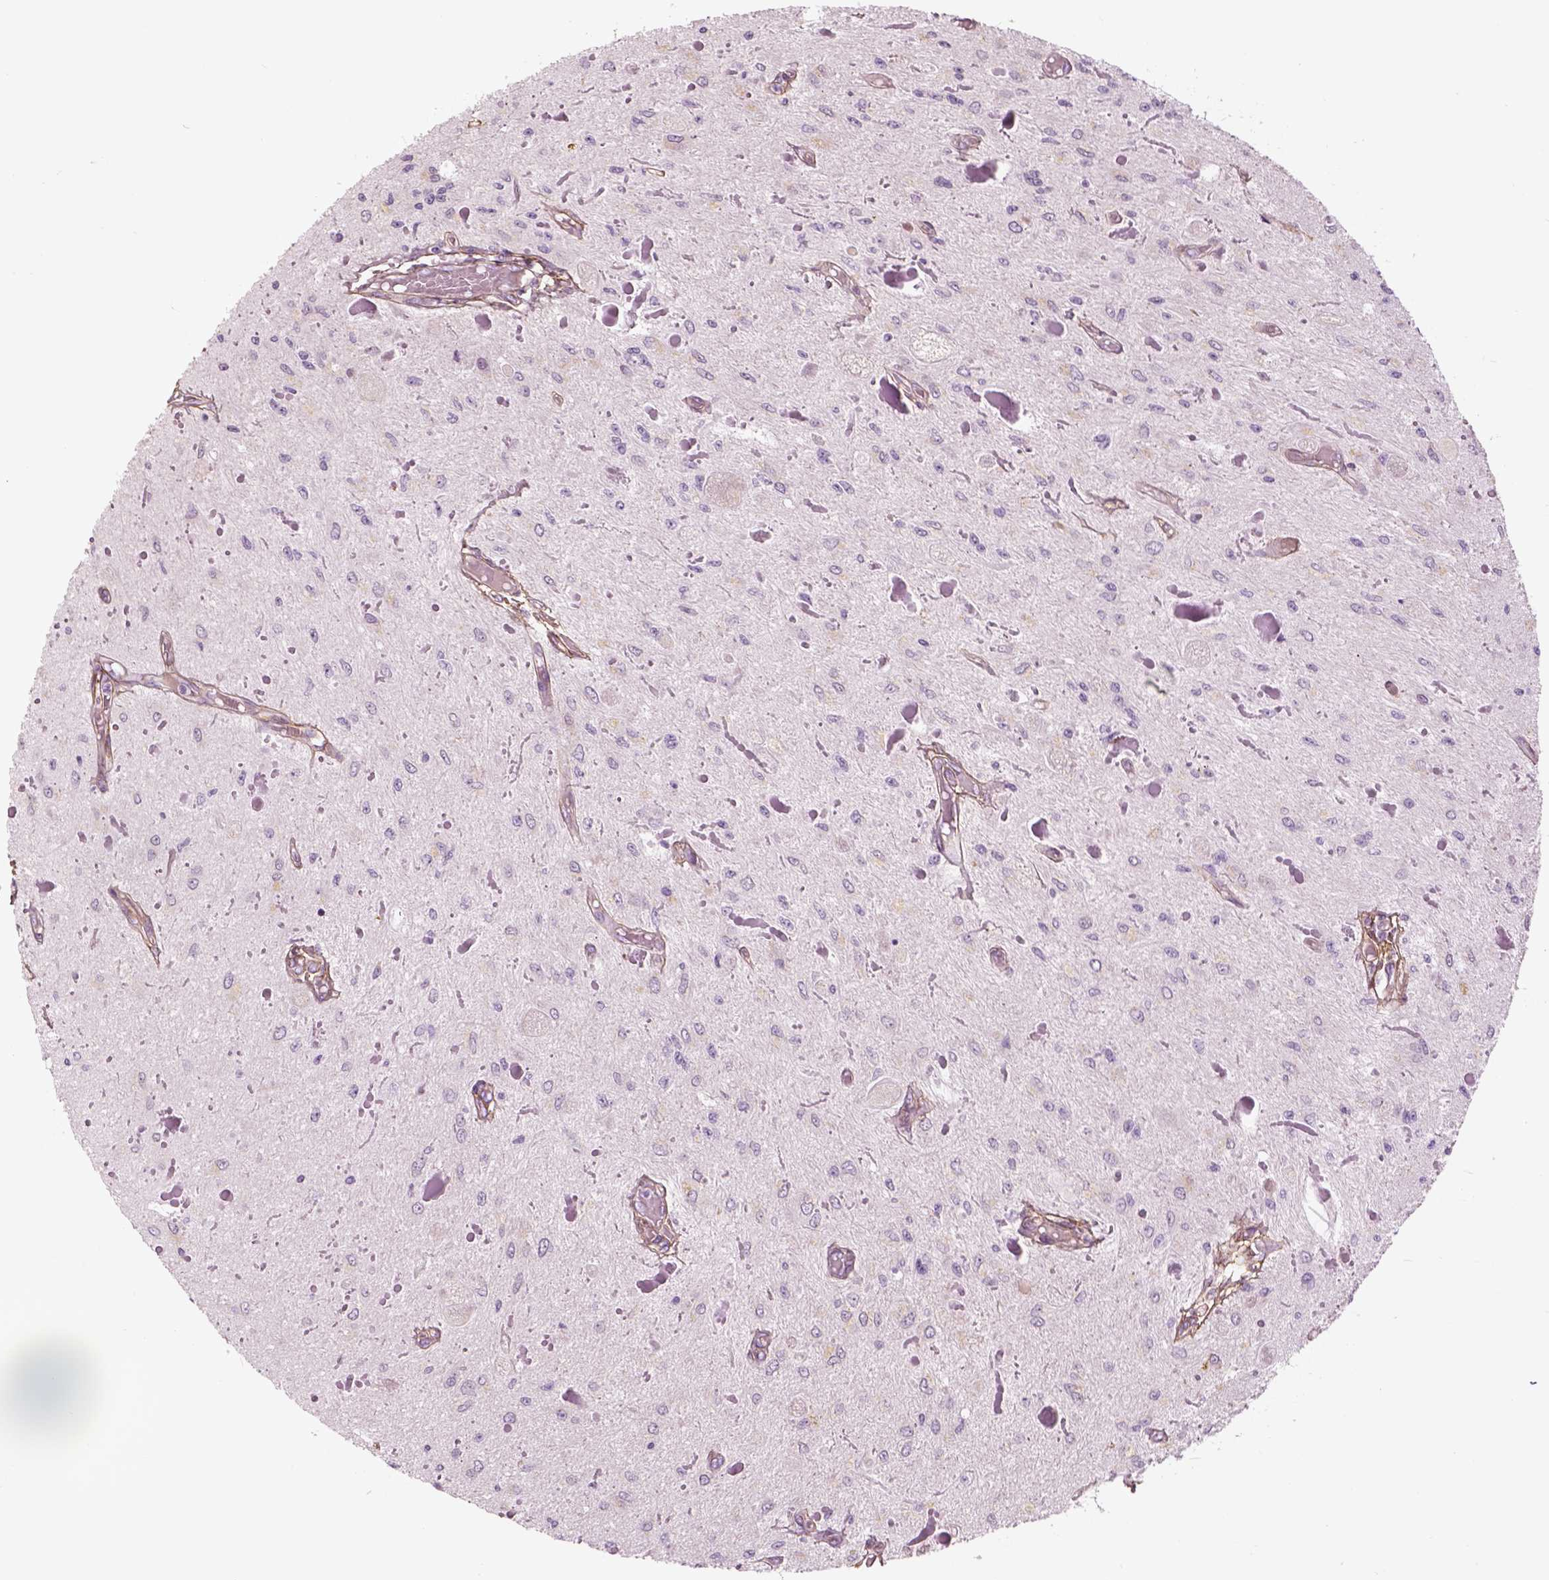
{"staining": {"intensity": "negative", "quantity": "none", "location": "none"}, "tissue": "glioma", "cell_type": "Tumor cells", "image_type": "cancer", "snomed": [{"axis": "morphology", "description": "Glioma, malignant, Low grade"}, {"axis": "topography", "description": "Cerebellum"}], "caption": "Glioma was stained to show a protein in brown. There is no significant staining in tumor cells. (Stains: DAB IHC with hematoxylin counter stain, Microscopy: brightfield microscopy at high magnification).", "gene": "COL6A2", "patient": {"sex": "female", "age": 14}}